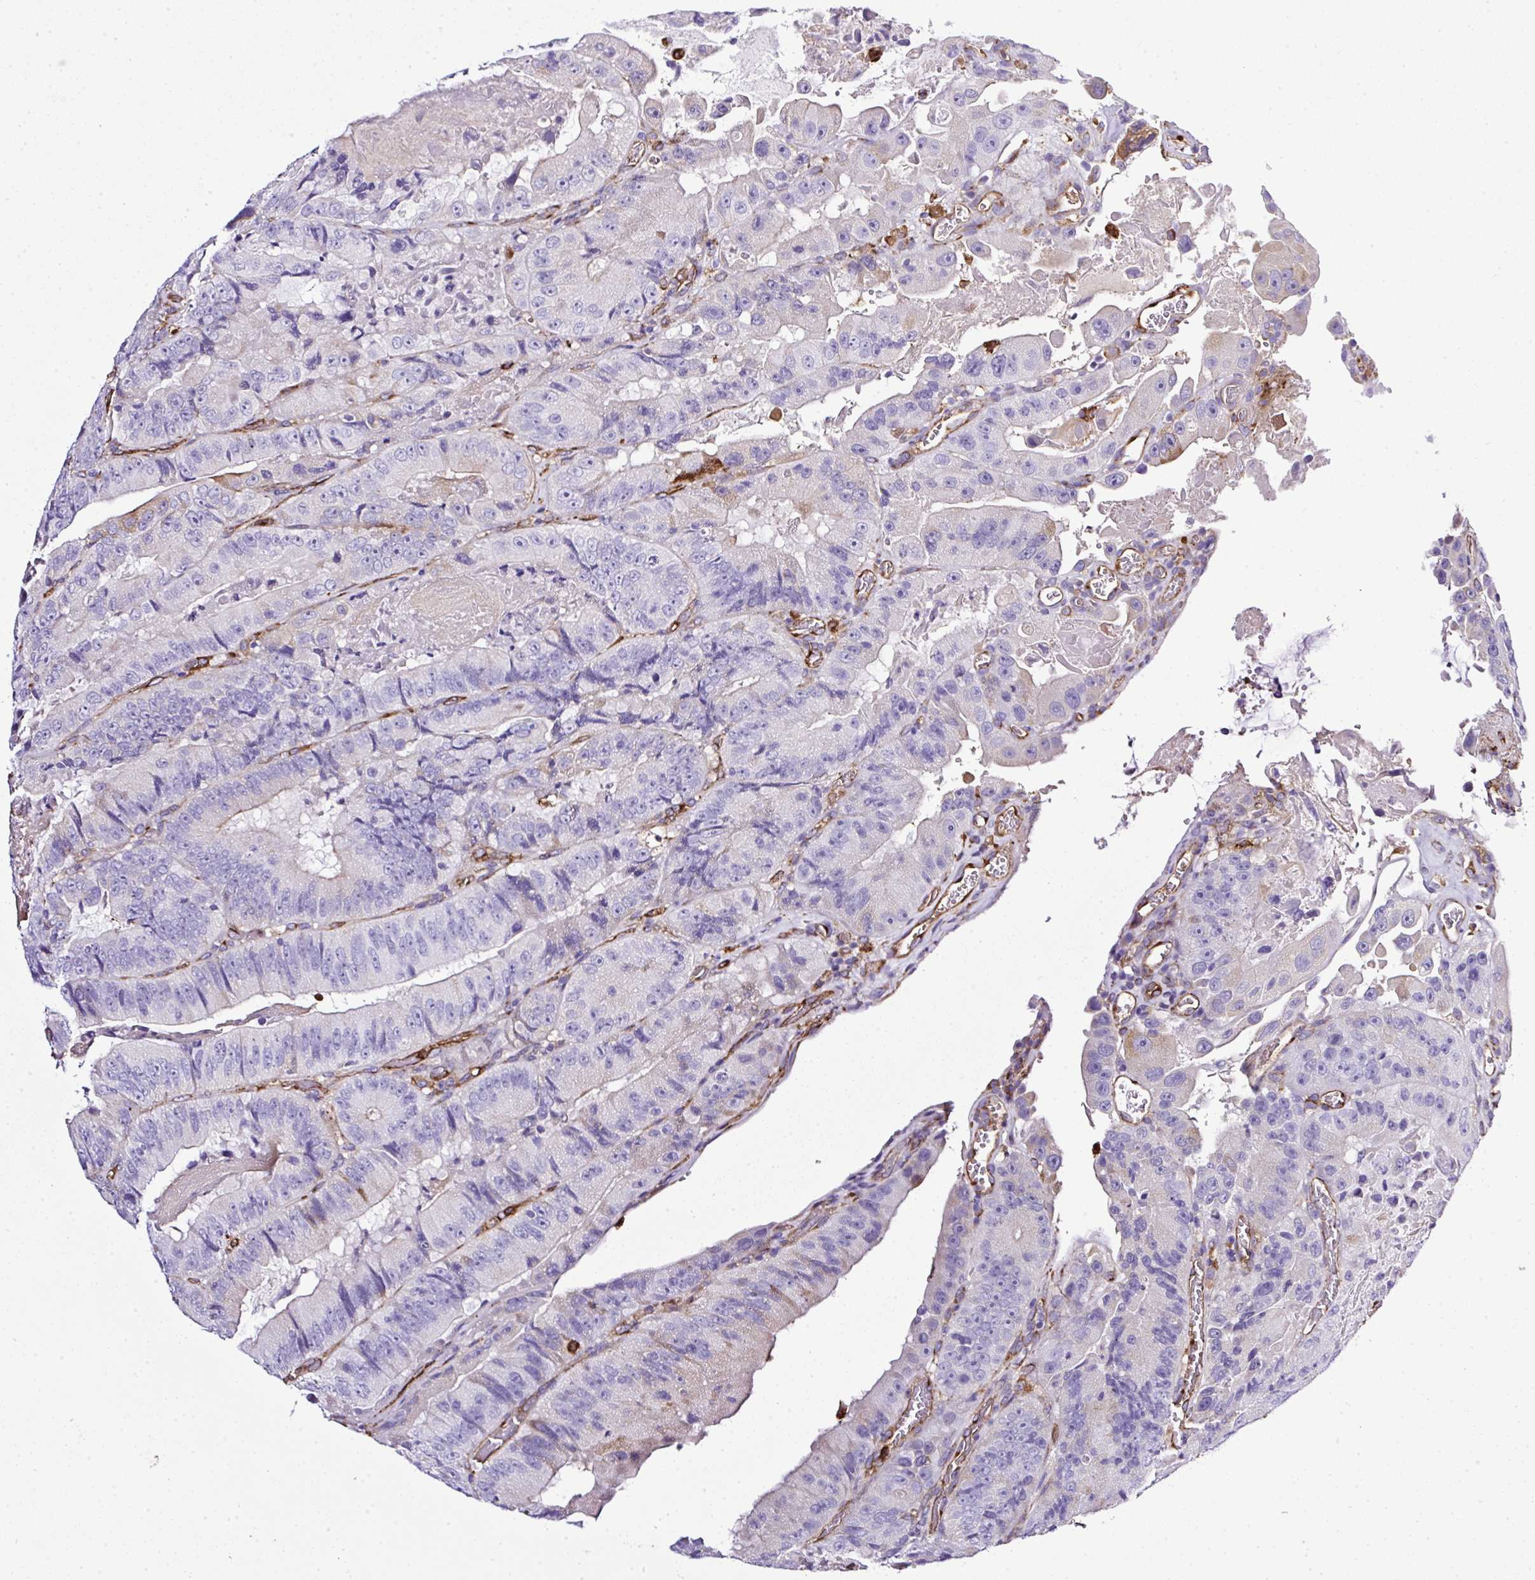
{"staining": {"intensity": "negative", "quantity": "none", "location": "none"}, "tissue": "colorectal cancer", "cell_type": "Tumor cells", "image_type": "cancer", "snomed": [{"axis": "morphology", "description": "Adenocarcinoma, NOS"}, {"axis": "topography", "description": "Colon"}], "caption": "IHC of human colorectal cancer reveals no staining in tumor cells.", "gene": "MAGEB5", "patient": {"sex": "female", "age": 86}}